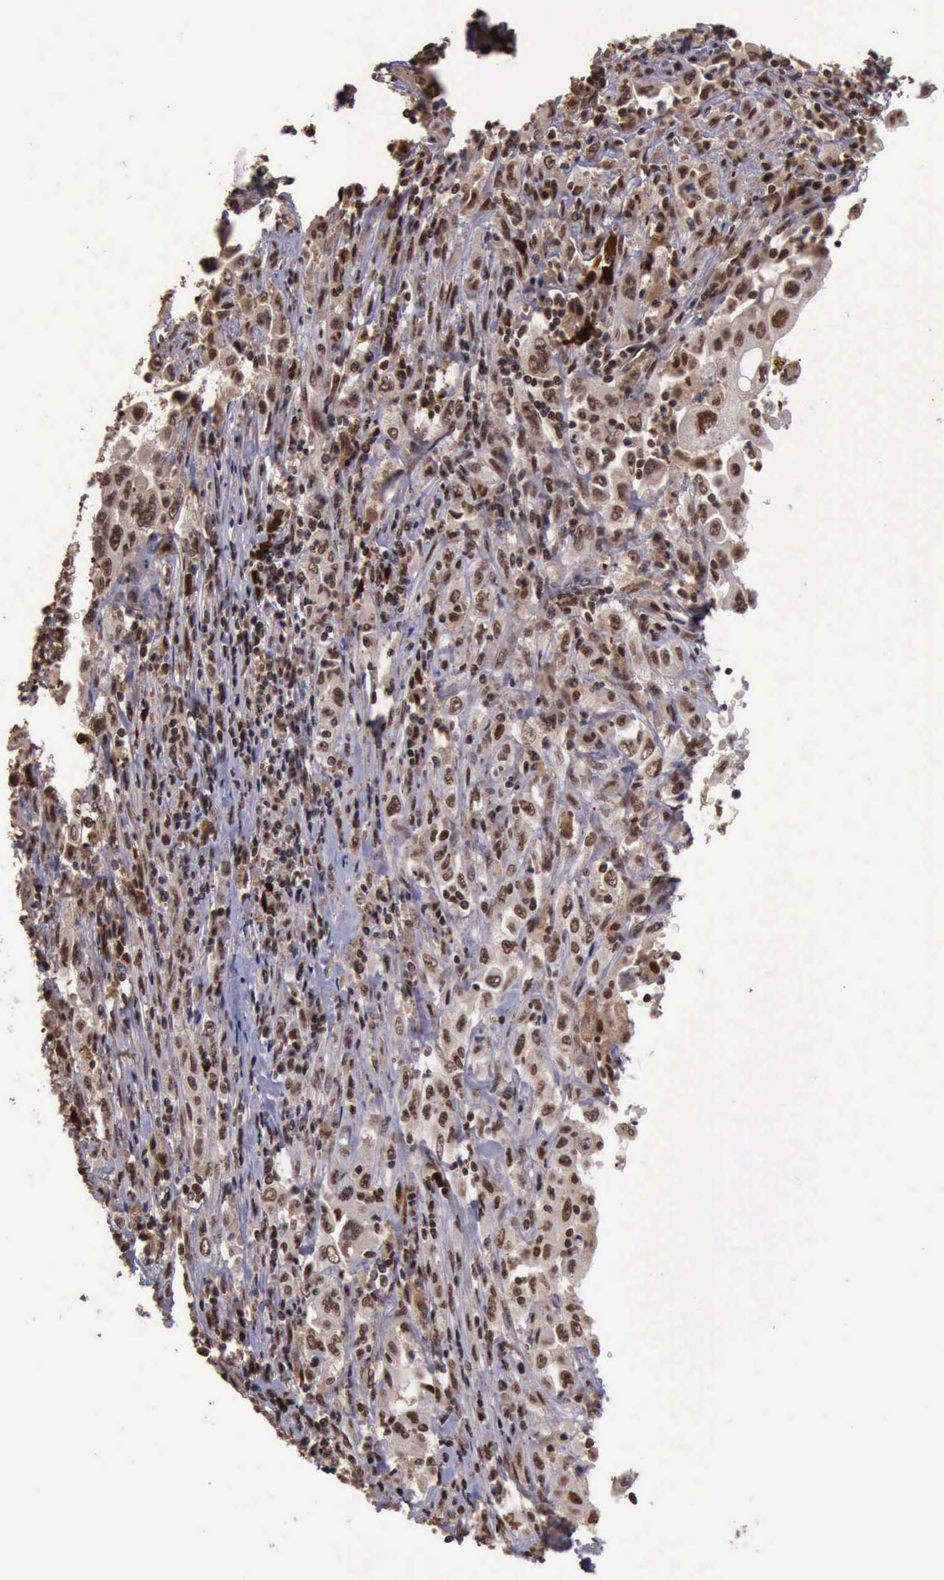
{"staining": {"intensity": "moderate", "quantity": ">75%", "location": "nuclear"}, "tissue": "pancreatic cancer", "cell_type": "Tumor cells", "image_type": "cancer", "snomed": [{"axis": "morphology", "description": "Adenocarcinoma, NOS"}, {"axis": "topography", "description": "Pancreas"}], "caption": "The micrograph exhibits immunohistochemical staining of pancreatic adenocarcinoma. There is moderate nuclear staining is identified in about >75% of tumor cells. (Brightfield microscopy of DAB IHC at high magnification).", "gene": "TRMT2A", "patient": {"sex": "male", "age": 70}}